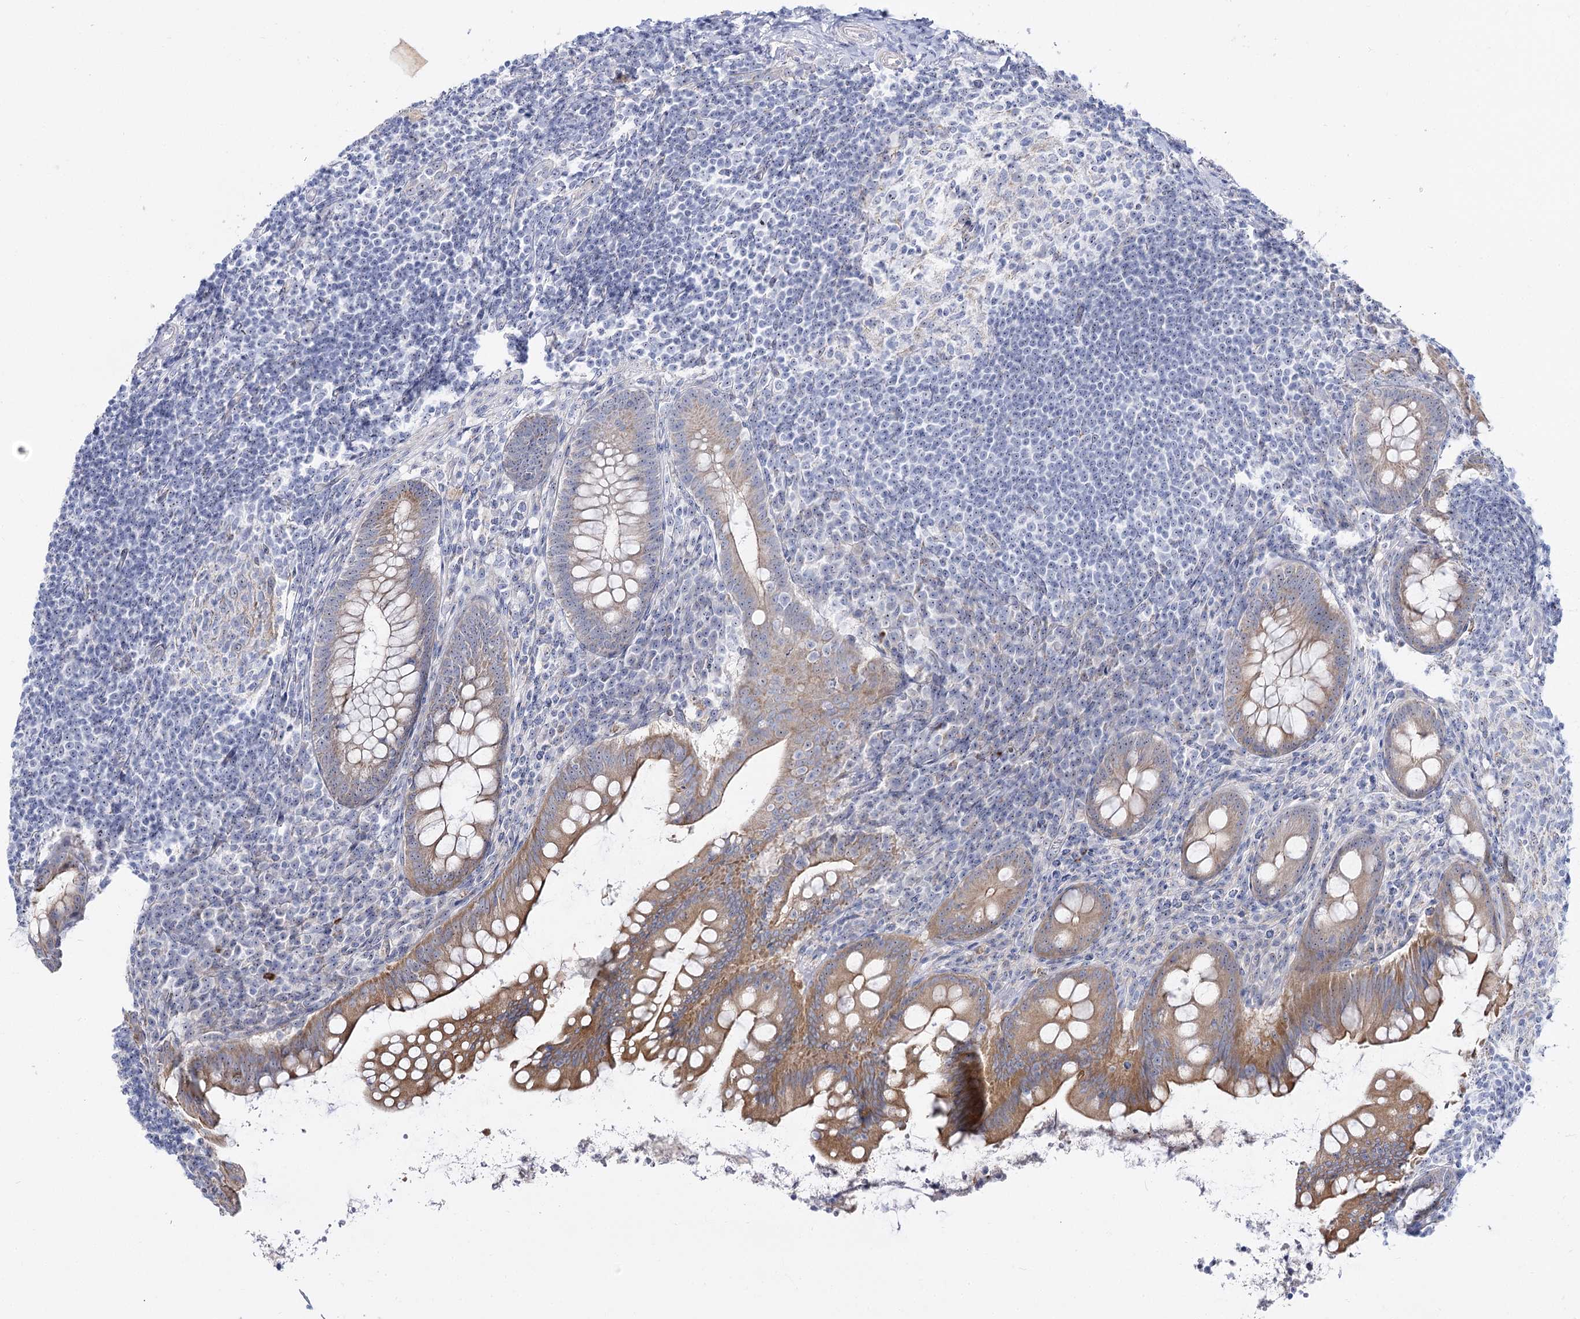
{"staining": {"intensity": "moderate", "quantity": "25%-75%", "location": "cytoplasmic/membranous"}, "tissue": "appendix", "cell_type": "Glandular cells", "image_type": "normal", "snomed": [{"axis": "morphology", "description": "Normal tissue, NOS"}, {"axis": "topography", "description": "Appendix"}], "caption": "Immunohistochemical staining of normal human appendix shows medium levels of moderate cytoplasmic/membranous staining in approximately 25%-75% of glandular cells. The protein is shown in brown color, while the nuclei are stained blue.", "gene": "SUOX", "patient": {"sex": "female", "age": 33}}